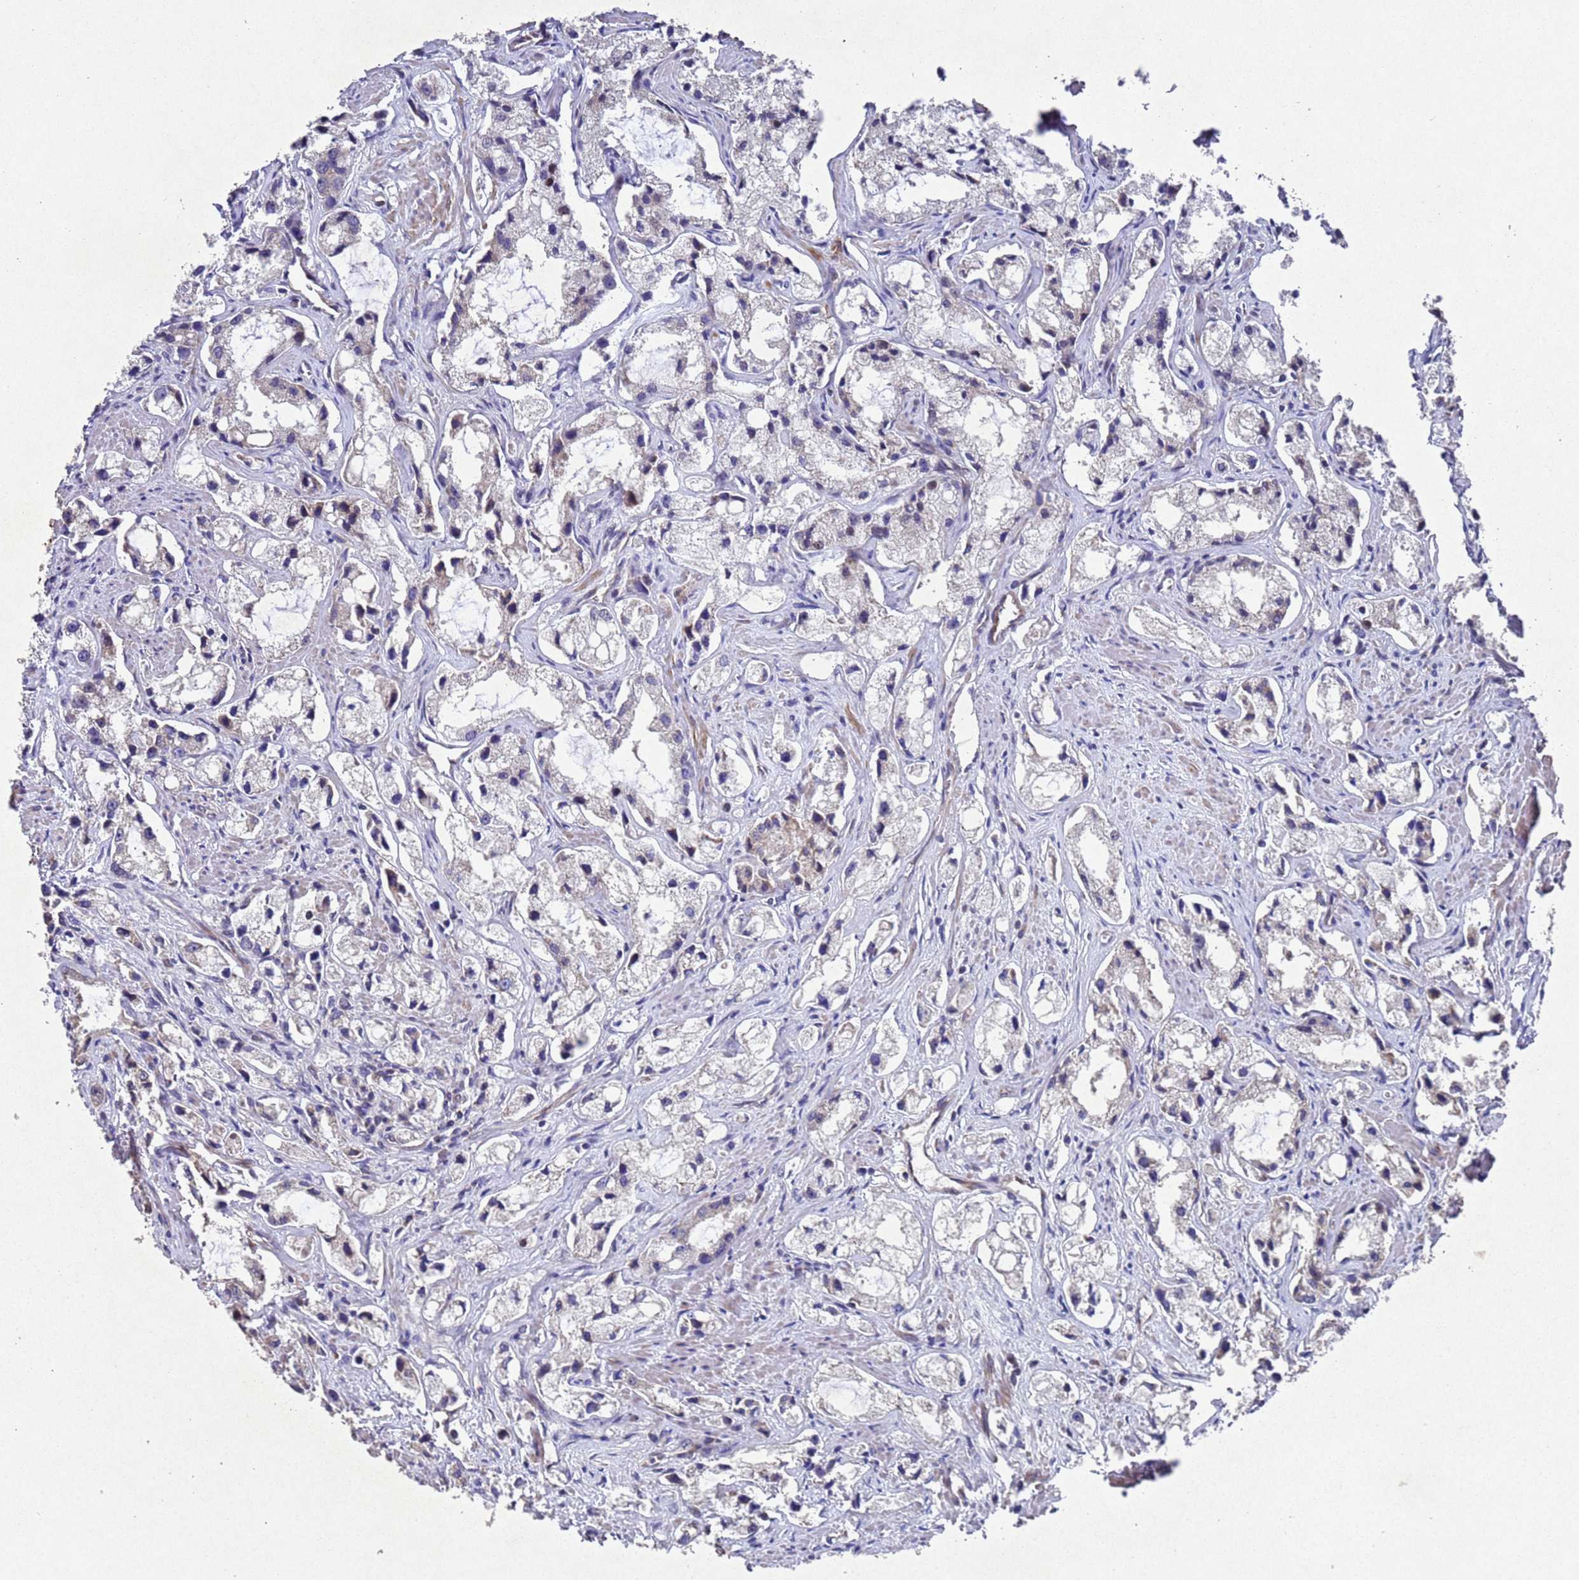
{"staining": {"intensity": "negative", "quantity": "none", "location": "none"}, "tissue": "prostate cancer", "cell_type": "Tumor cells", "image_type": "cancer", "snomed": [{"axis": "morphology", "description": "Adenocarcinoma, High grade"}, {"axis": "topography", "description": "Prostate"}], "caption": "Immunohistochemistry (IHC) image of neoplastic tissue: prostate high-grade adenocarcinoma stained with DAB (3,3'-diaminobenzidine) exhibits no significant protein positivity in tumor cells.", "gene": "TBK1", "patient": {"sex": "male", "age": 66}}